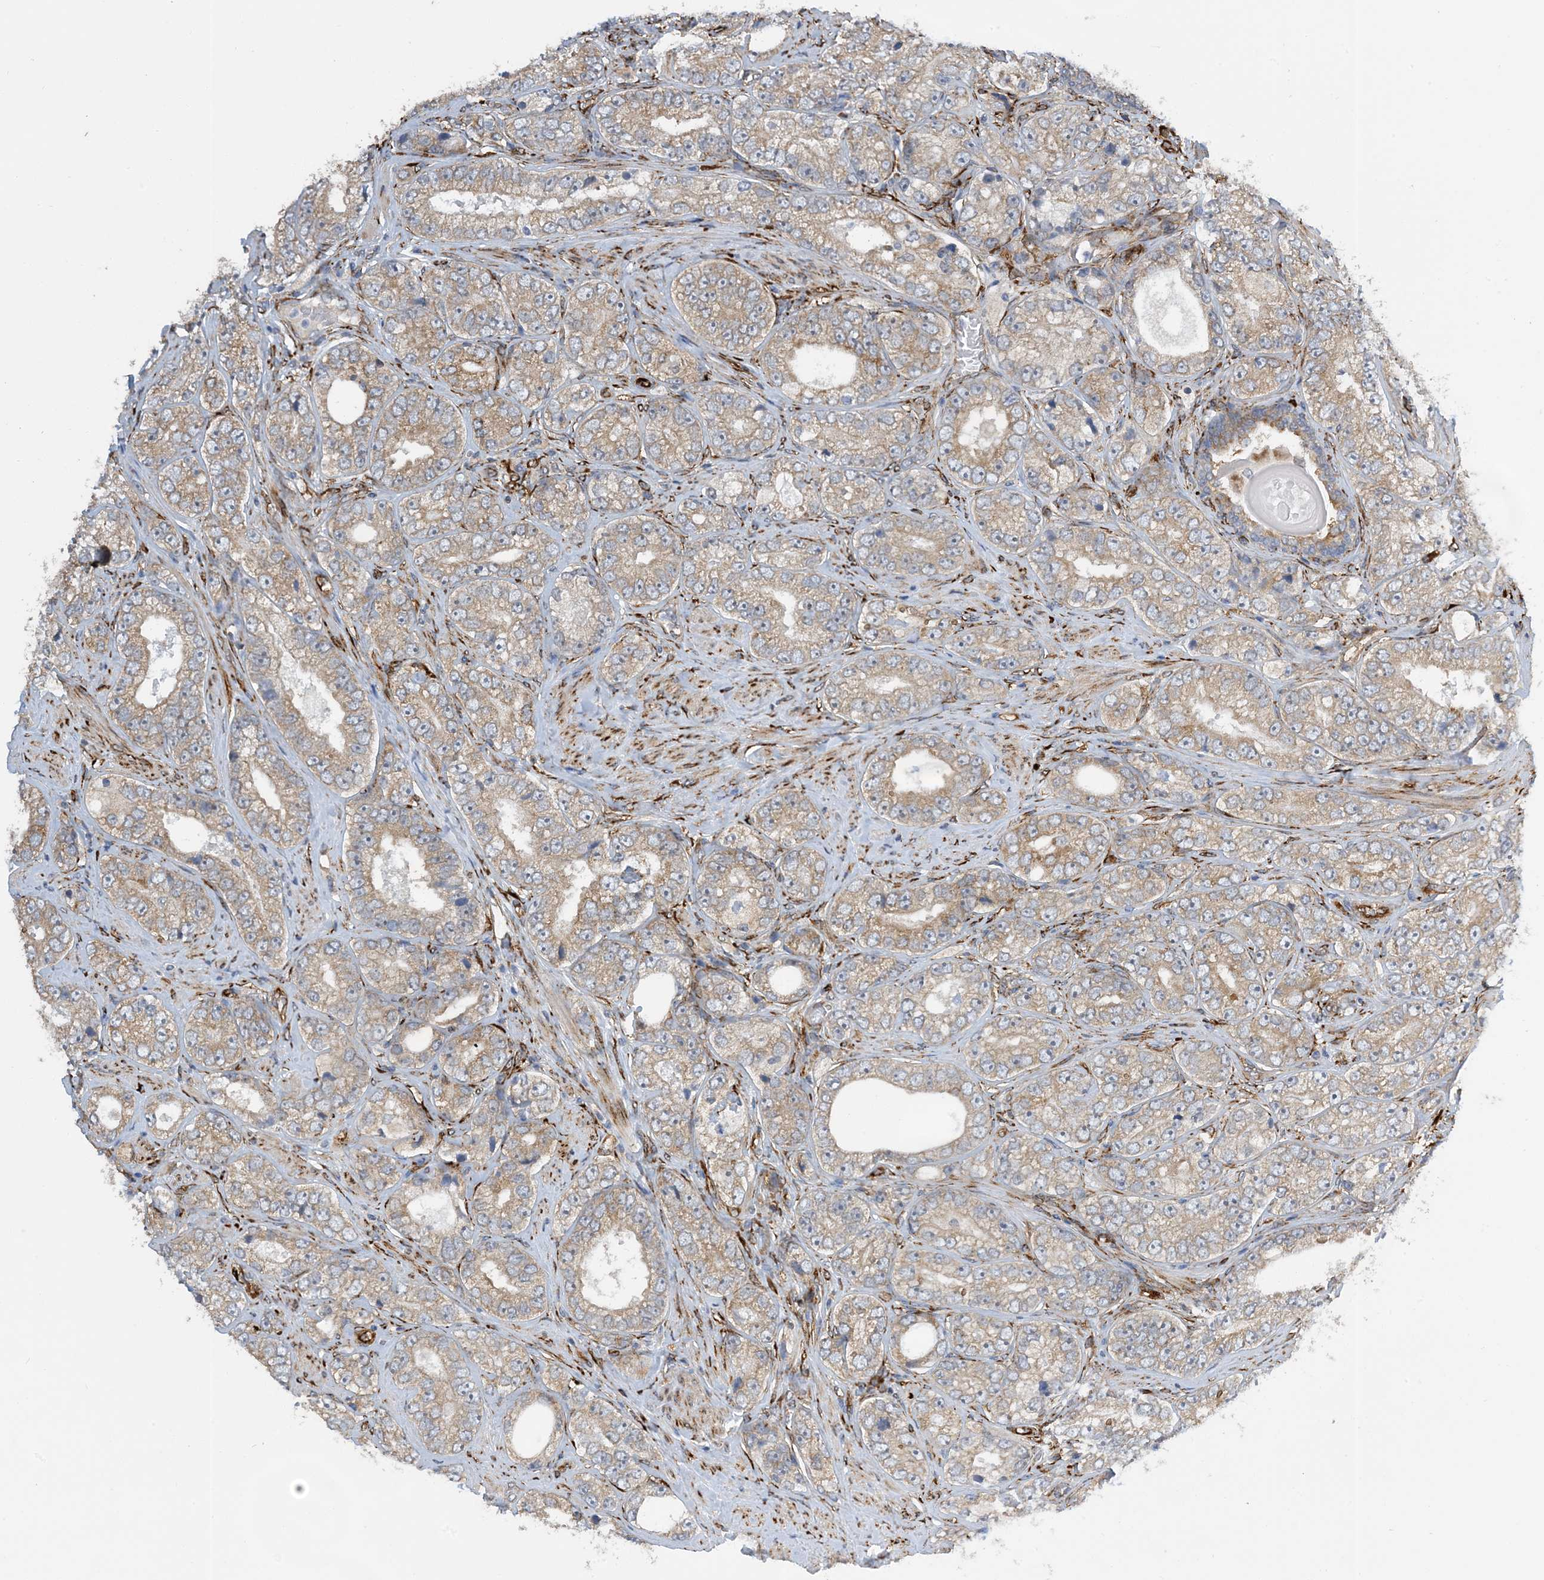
{"staining": {"intensity": "weak", "quantity": ">75%", "location": "cytoplasmic/membranous"}, "tissue": "prostate cancer", "cell_type": "Tumor cells", "image_type": "cancer", "snomed": [{"axis": "morphology", "description": "Adenocarcinoma, High grade"}, {"axis": "topography", "description": "Prostate"}], "caption": "Prostate high-grade adenocarcinoma stained with a brown dye demonstrates weak cytoplasmic/membranous positive expression in approximately >75% of tumor cells.", "gene": "ZBTB45", "patient": {"sex": "male", "age": 56}}